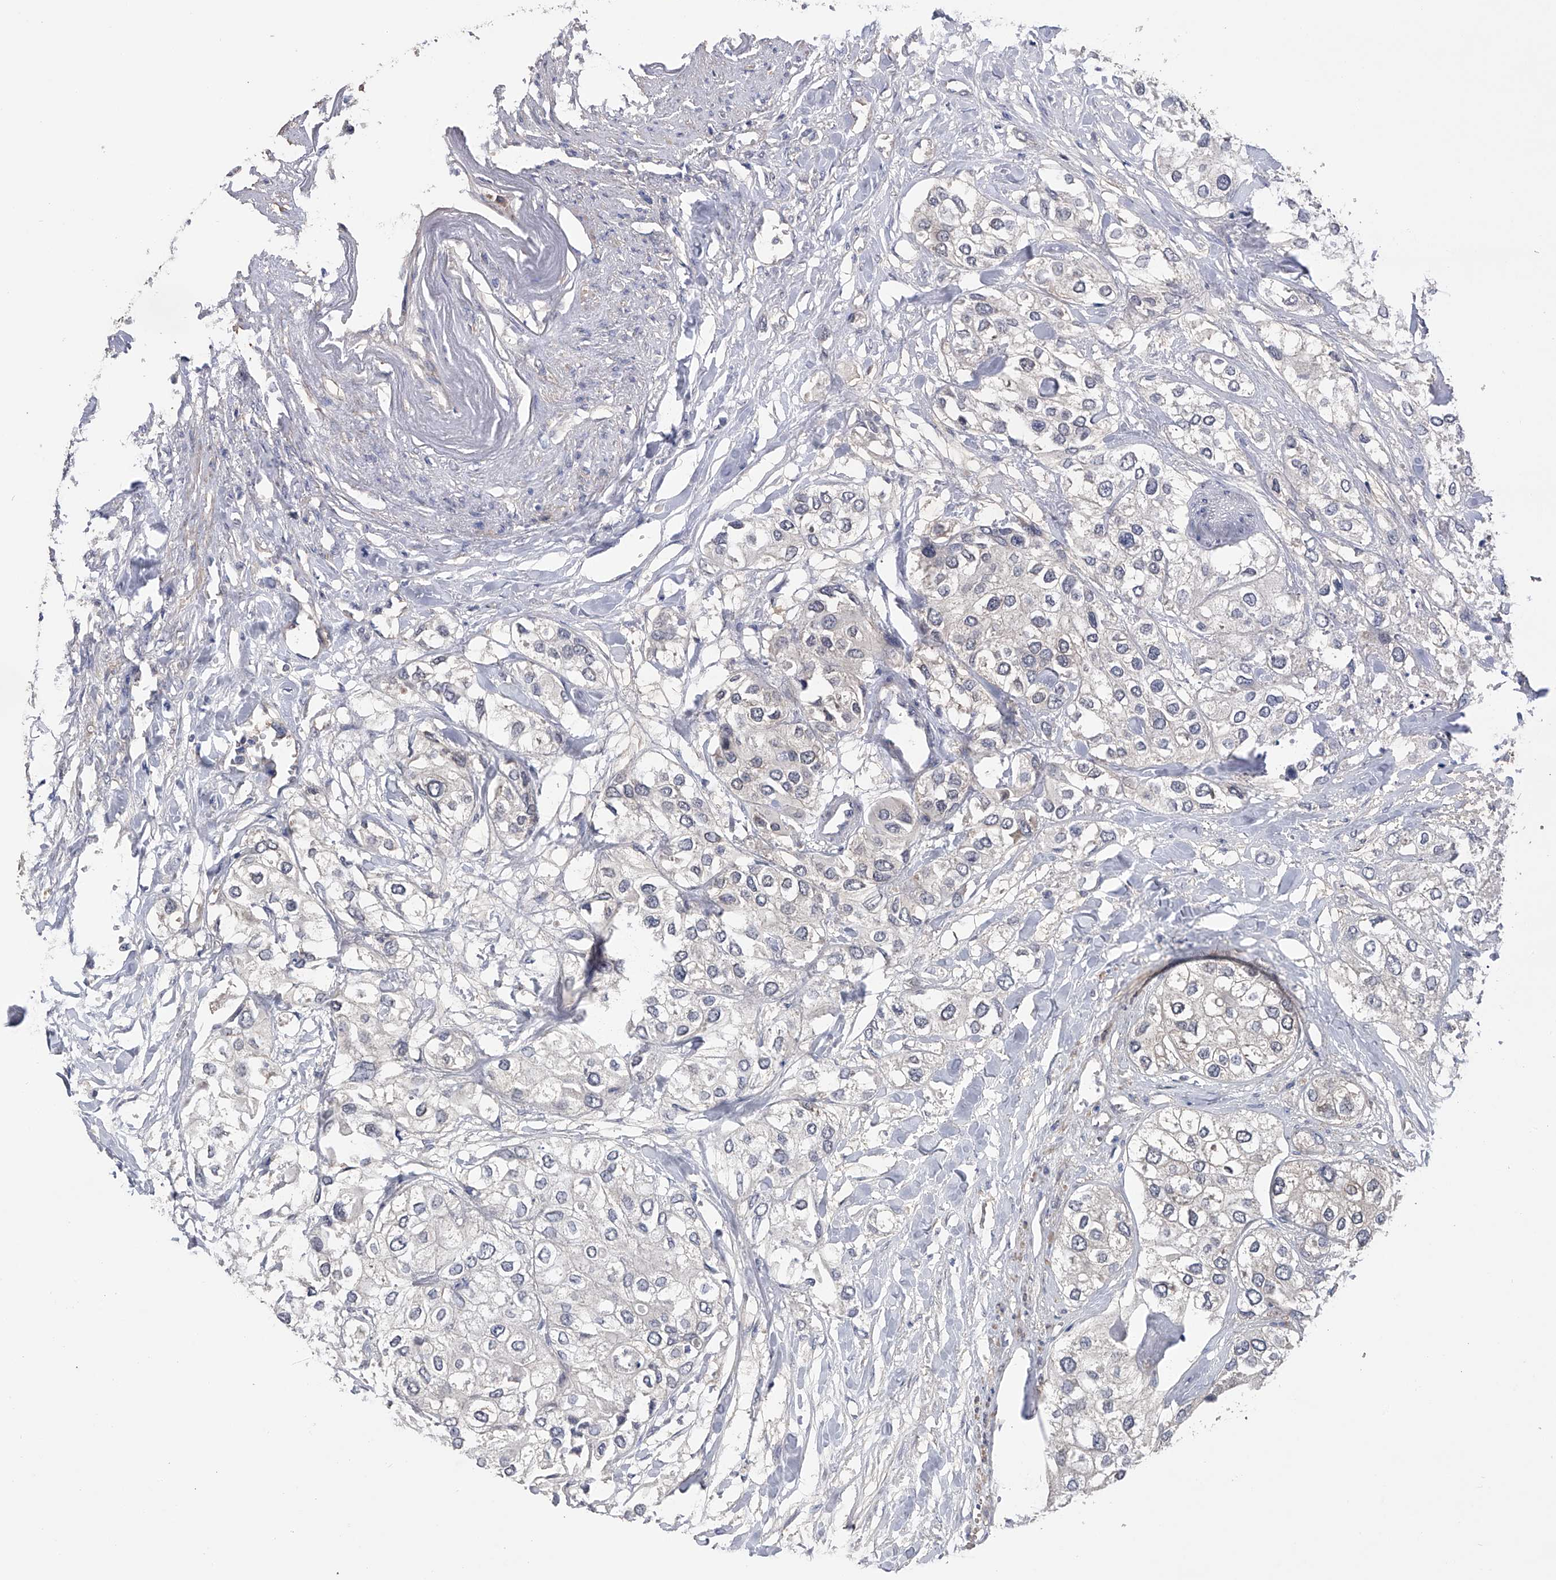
{"staining": {"intensity": "negative", "quantity": "none", "location": "none"}, "tissue": "urothelial cancer", "cell_type": "Tumor cells", "image_type": "cancer", "snomed": [{"axis": "morphology", "description": "Urothelial carcinoma, High grade"}, {"axis": "topography", "description": "Urinary bladder"}], "caption": "A micrograph of high-grade urothelial carcinoma stained for a protein exhibits no brown staining in tumor cells.", "gene": "CFAP298", "patient": {"sex": "male", "age": 64}}